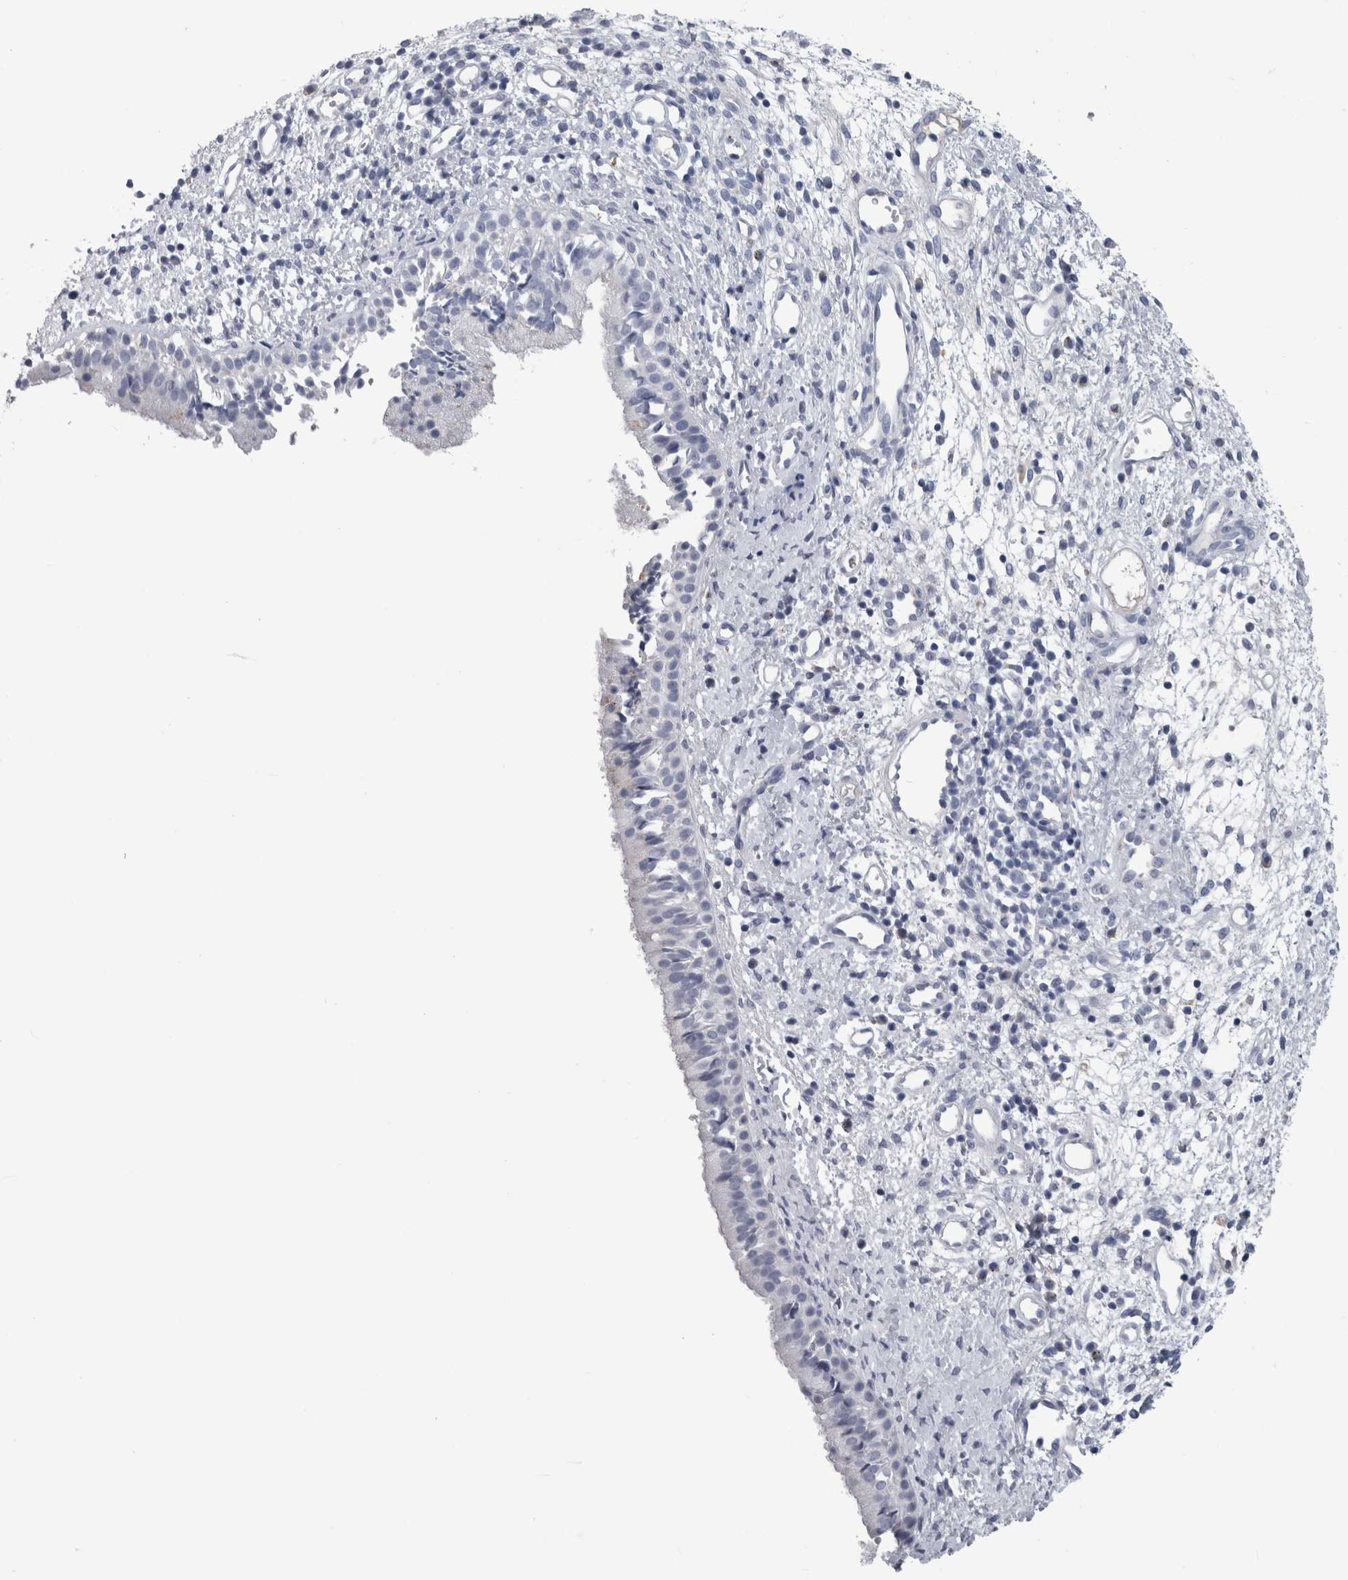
{"staining": {"intensity": "negative", "quantity": "none", "location": "none"}, "tissue": "nasopharynx", "cell_type": "Respiratory epithelial cells", "image_type": "normal", "snomed": [{"axis": "morphology", "description": "Normal tissue, NOS"}, {"axis": "topography", "description": "Nasopharynx"}], "caption": "There is no significant positivity in respiratory epithelial cells of nasopharynx. (DAB (3,3'-diaminobenzidine) immunohistochemistry (IHC), high magnification).", "gene": "DPP7", "patient": {"sex": "male", "age": 22}}